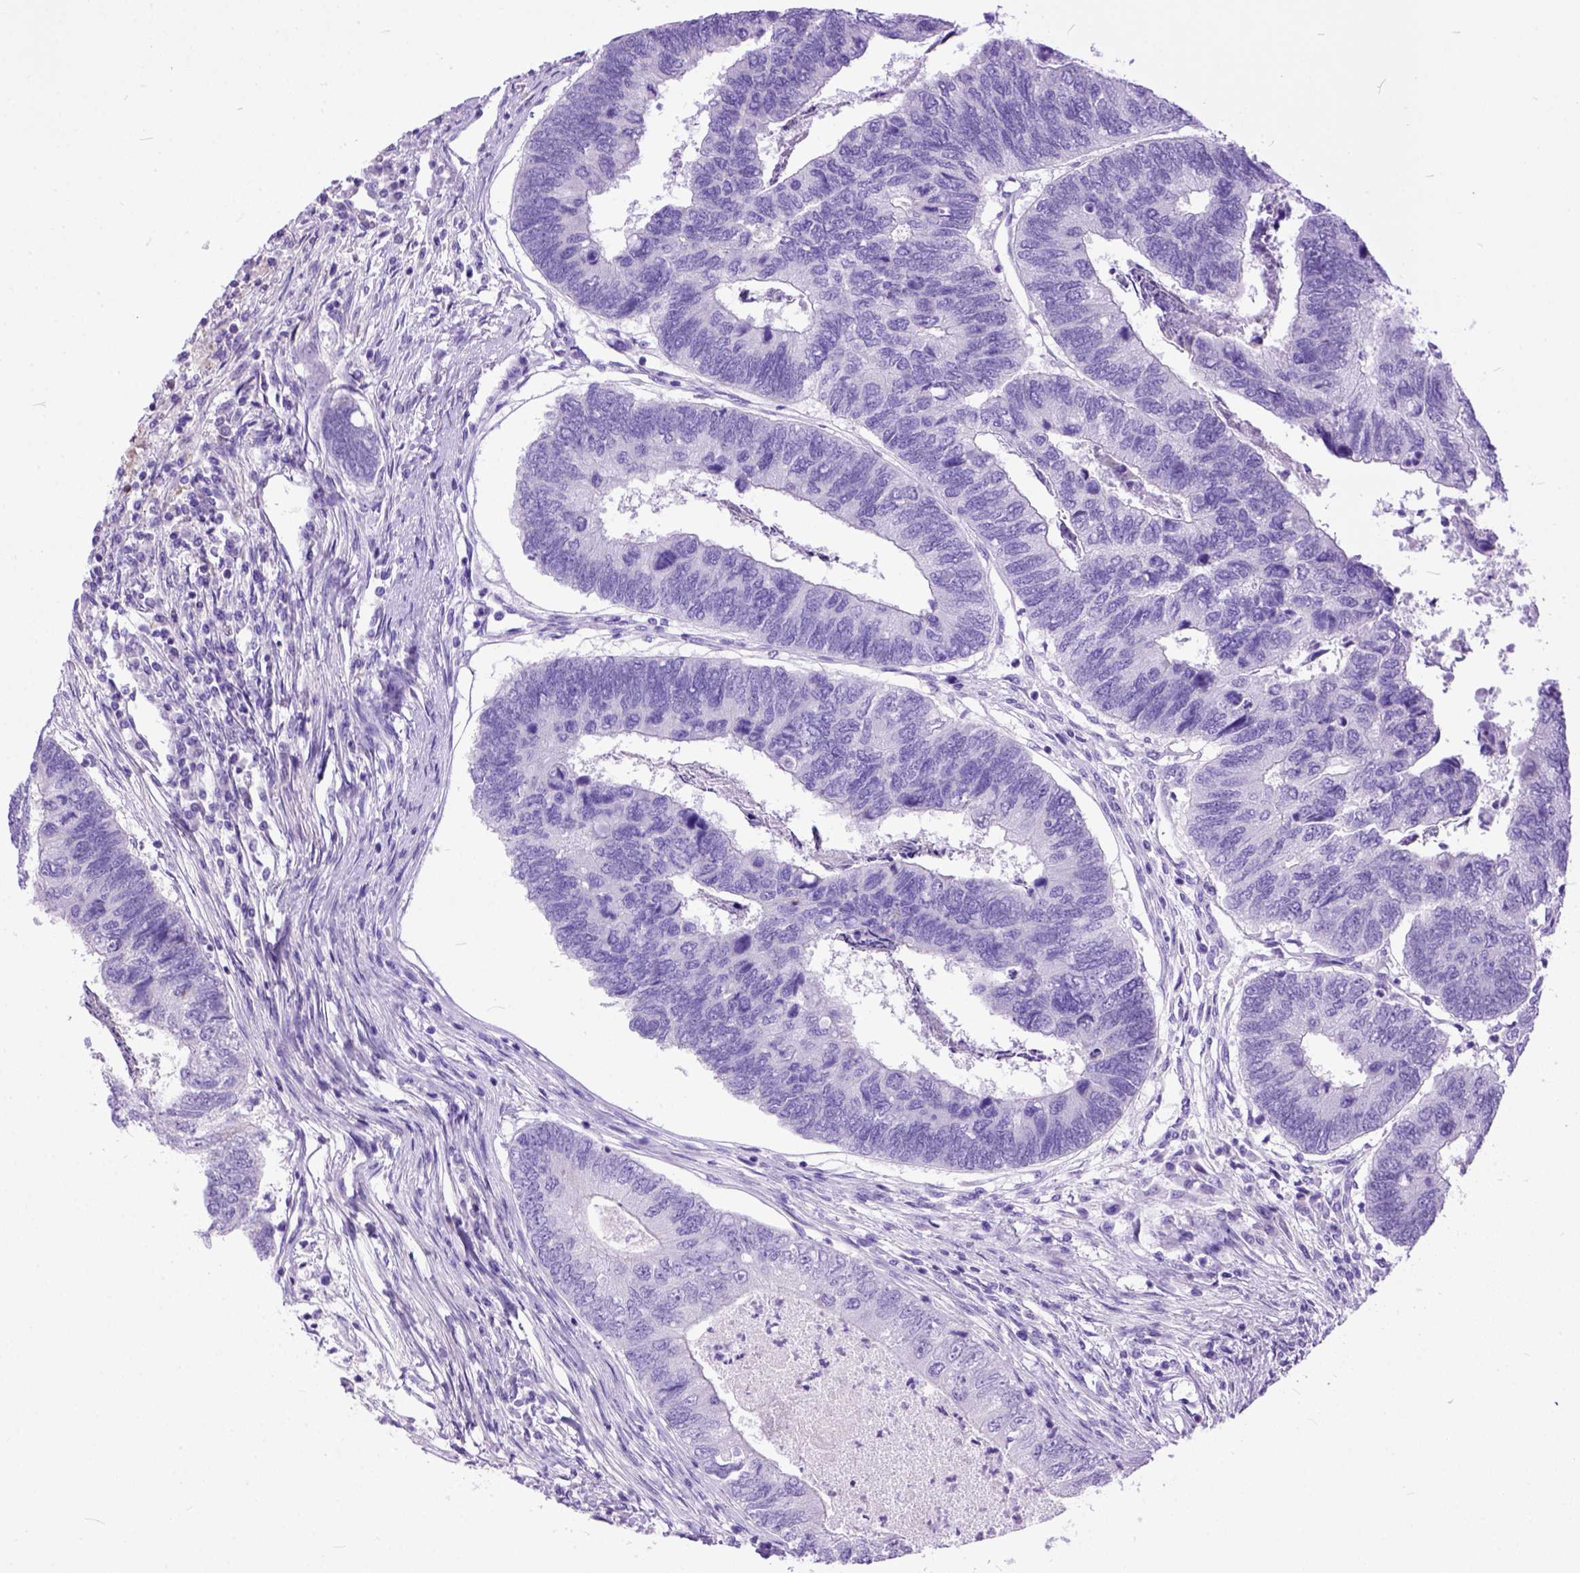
{"staining": {"intensity": "negative", "quantity": "none", "location": "none"}, "tissue": "colorectal cancer", "cell_type": "Tumor cells", "image_type": "cancer", "snomed": [{"axis": "morphology", "description": "Adenocarcinoma, NOS"}, {"axis": "topography", "description": "Colon"}], "caption": "Histopathology image shows no protein staining in tumor cells of colorectal adenocarcinoma tissue.", "gene": "CRB1", "patient": {"sex": "female", "age": 67}}